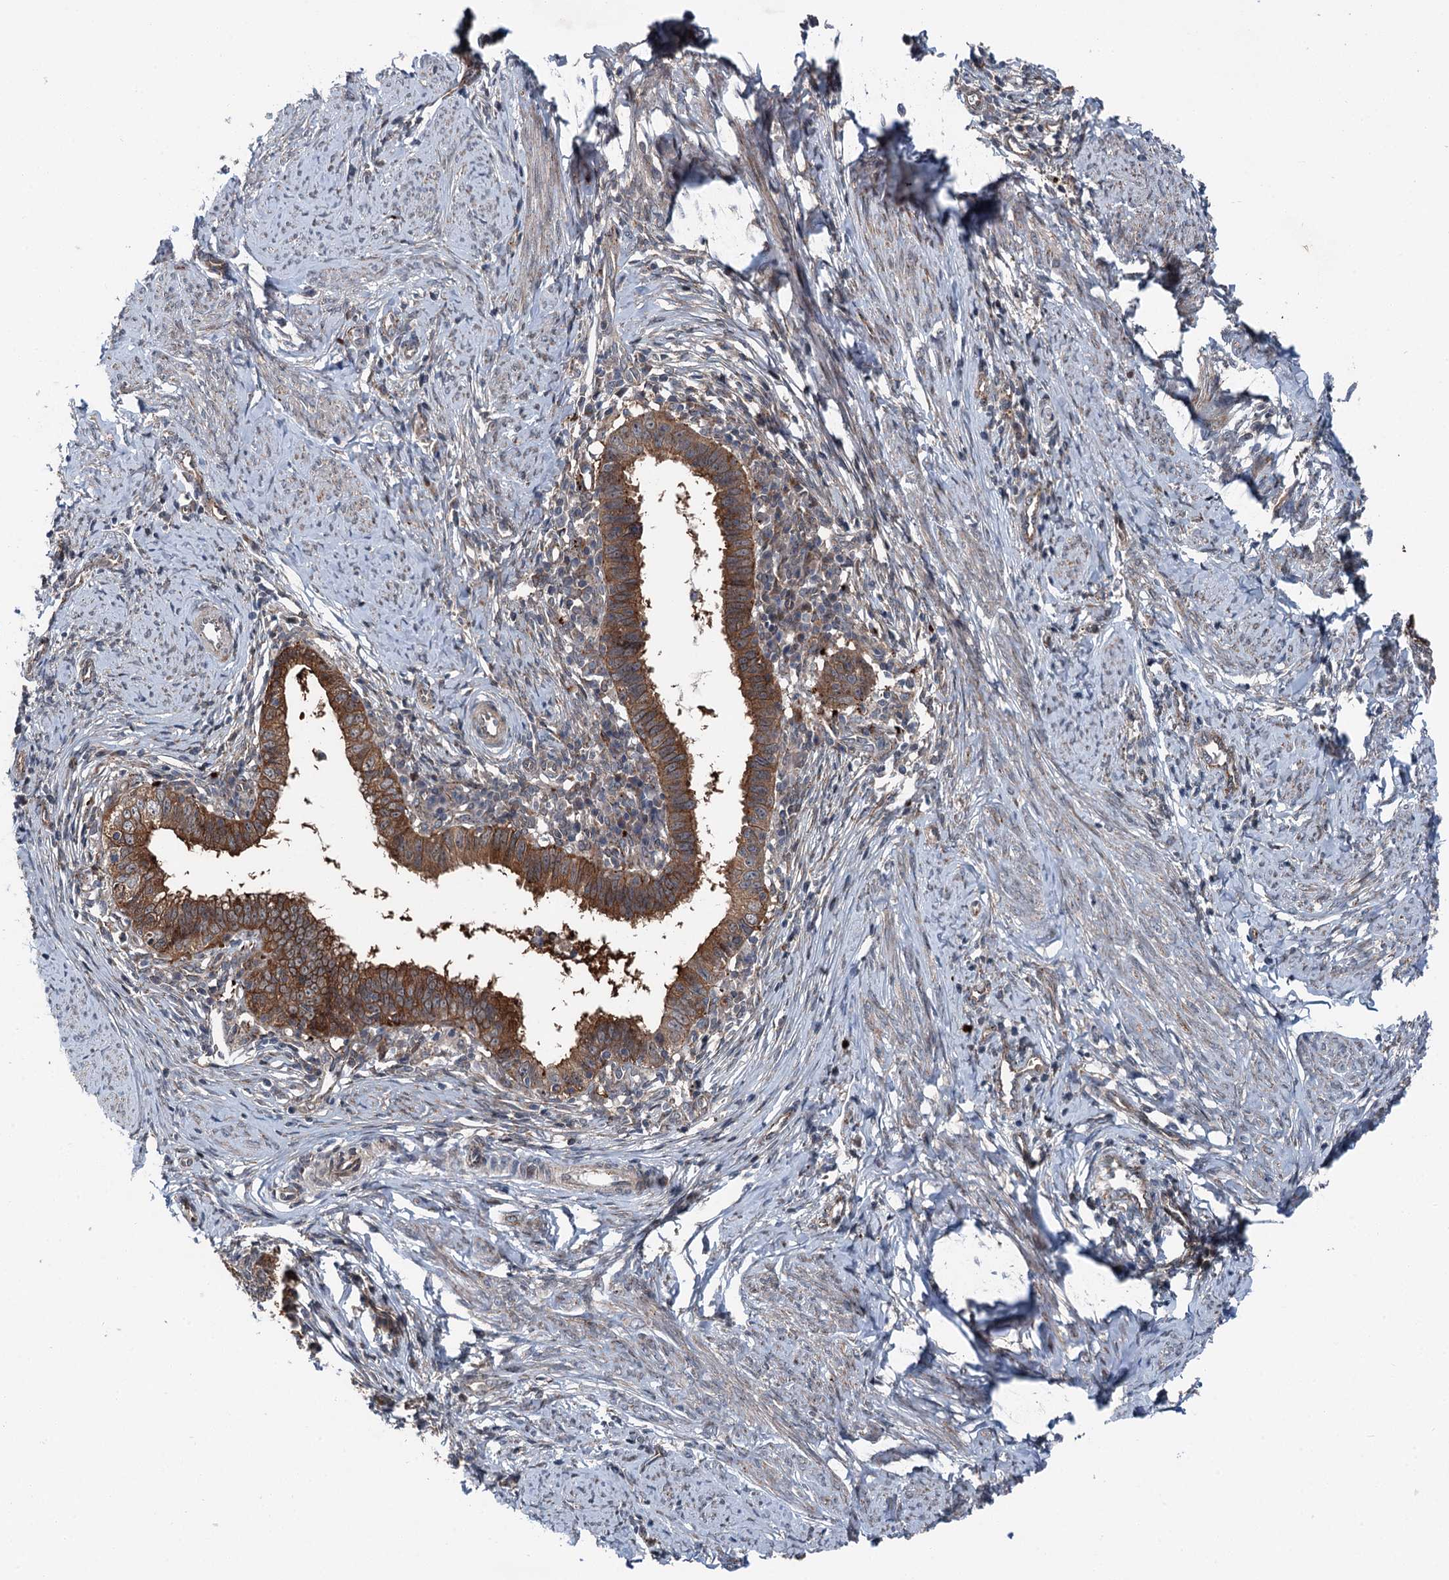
{"staining": {"intensity": "moderate", "quantity": ">75%", "location": "cytoplasmic/membranous"}, "tissue": "cervical cancer", "cell_type": "Tumor cells", "image_type": "cancer", "snomed": [{"axis": "morphology", "description": "Adenocarcinoma, NOS"}, {"axis": "topography", "description": "Cervix"}], "caption": "Immunohistochemical staining of human cervical adenocarcinoma displays medium levels of moderate cytoplasmic/membranous protein positivity in approximately >75% of tumor cells. (brown staining indicates protein expression, while blue staining denotes nuclei).", "gene": "POLR1D", "patient": {"sex": "female", "age": 36}}